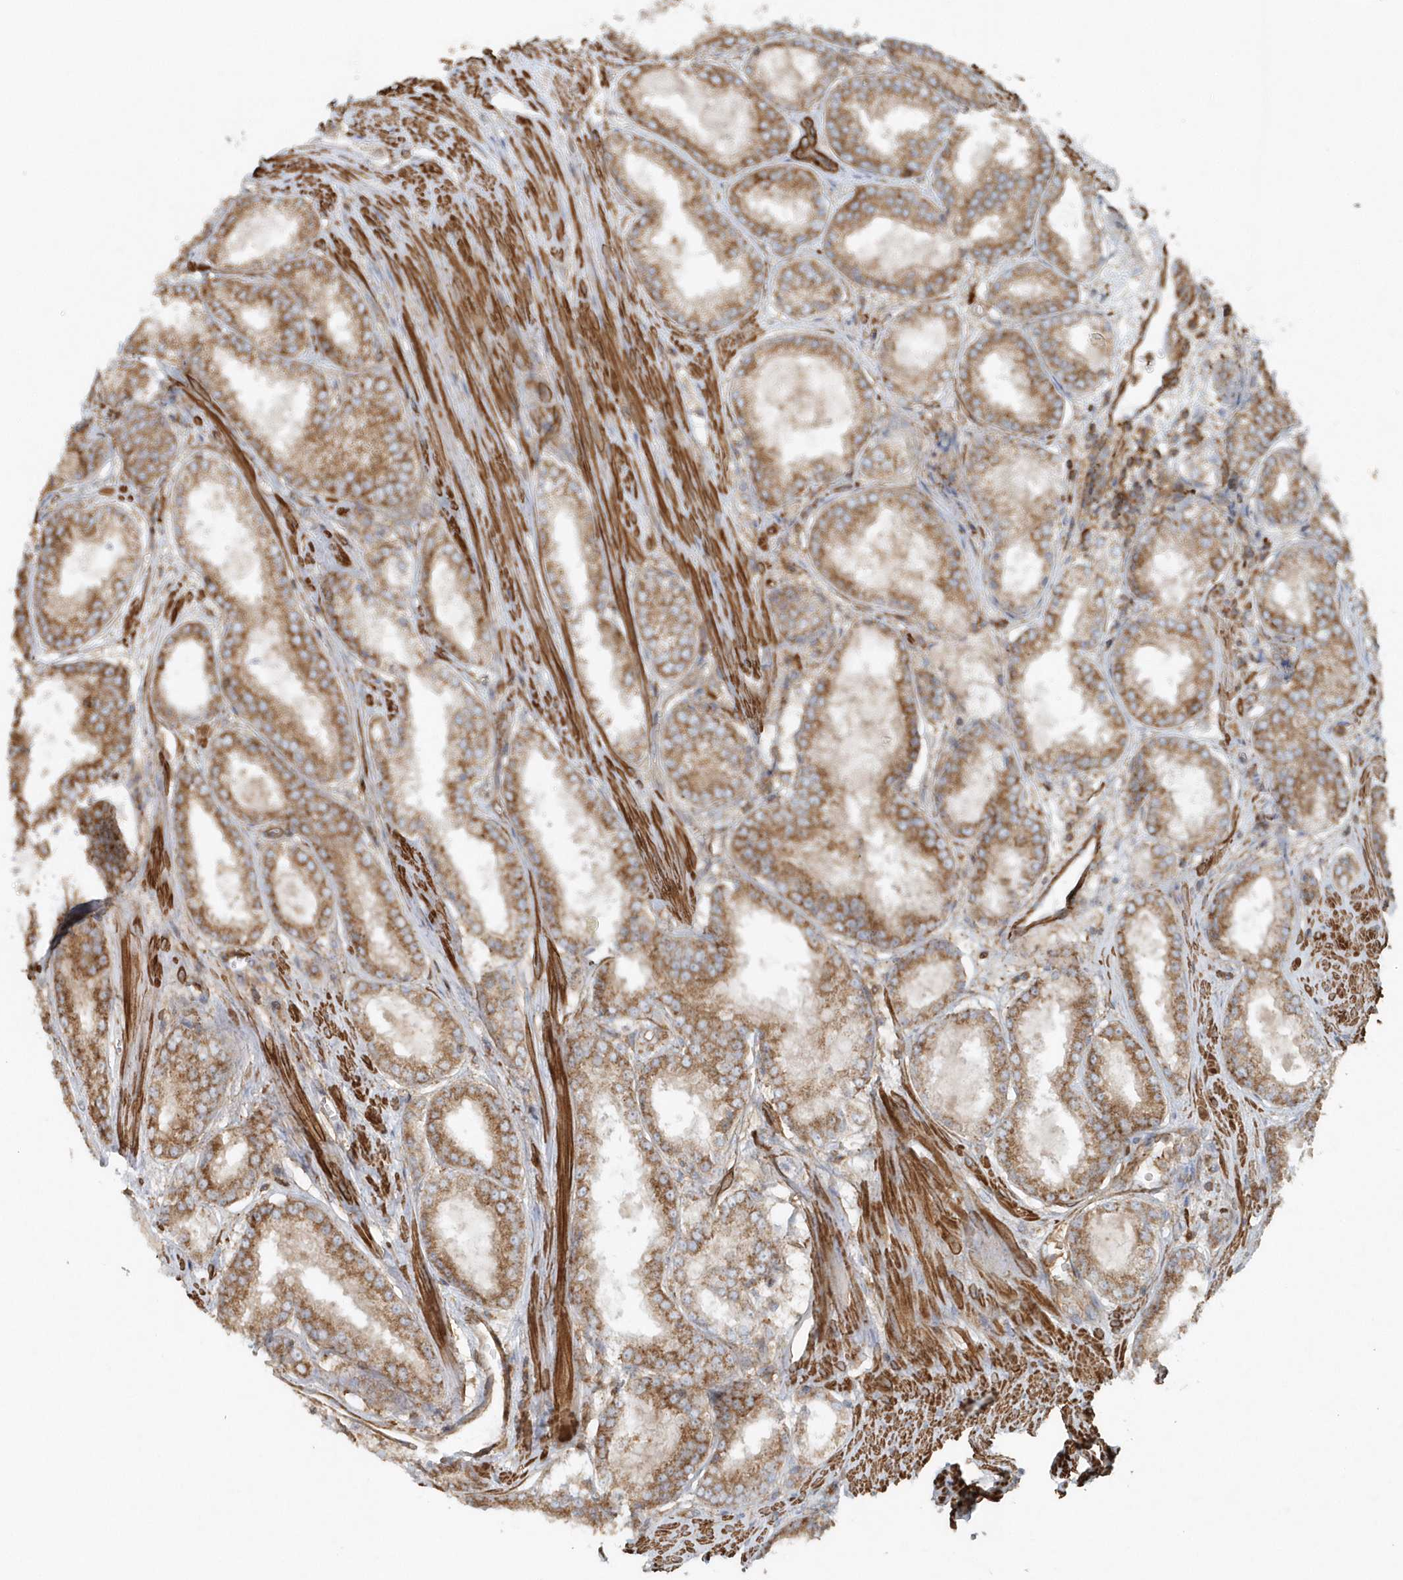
{"staining": {"intensity": "moderate", "quantity": ">75%", "location": "cytoplasmic/membranous"}, "tissue": "prostate cancer", "cell_type": "Tumor cells", "image_type": "cancer", "snomed": [{"axis": "morphology", "description": "Adenocarcinoma, Low grade"}, {"axis": "topography", "description": "Prostate"}], "caption": "The photomicrograph exhibits staining of prostate cancer, revealing moderate cytoplasmic/membranous protein expression (brown color) within tumor cells.", "gene": "MMUT", "patient": {"sex": "male", "age": 64}}